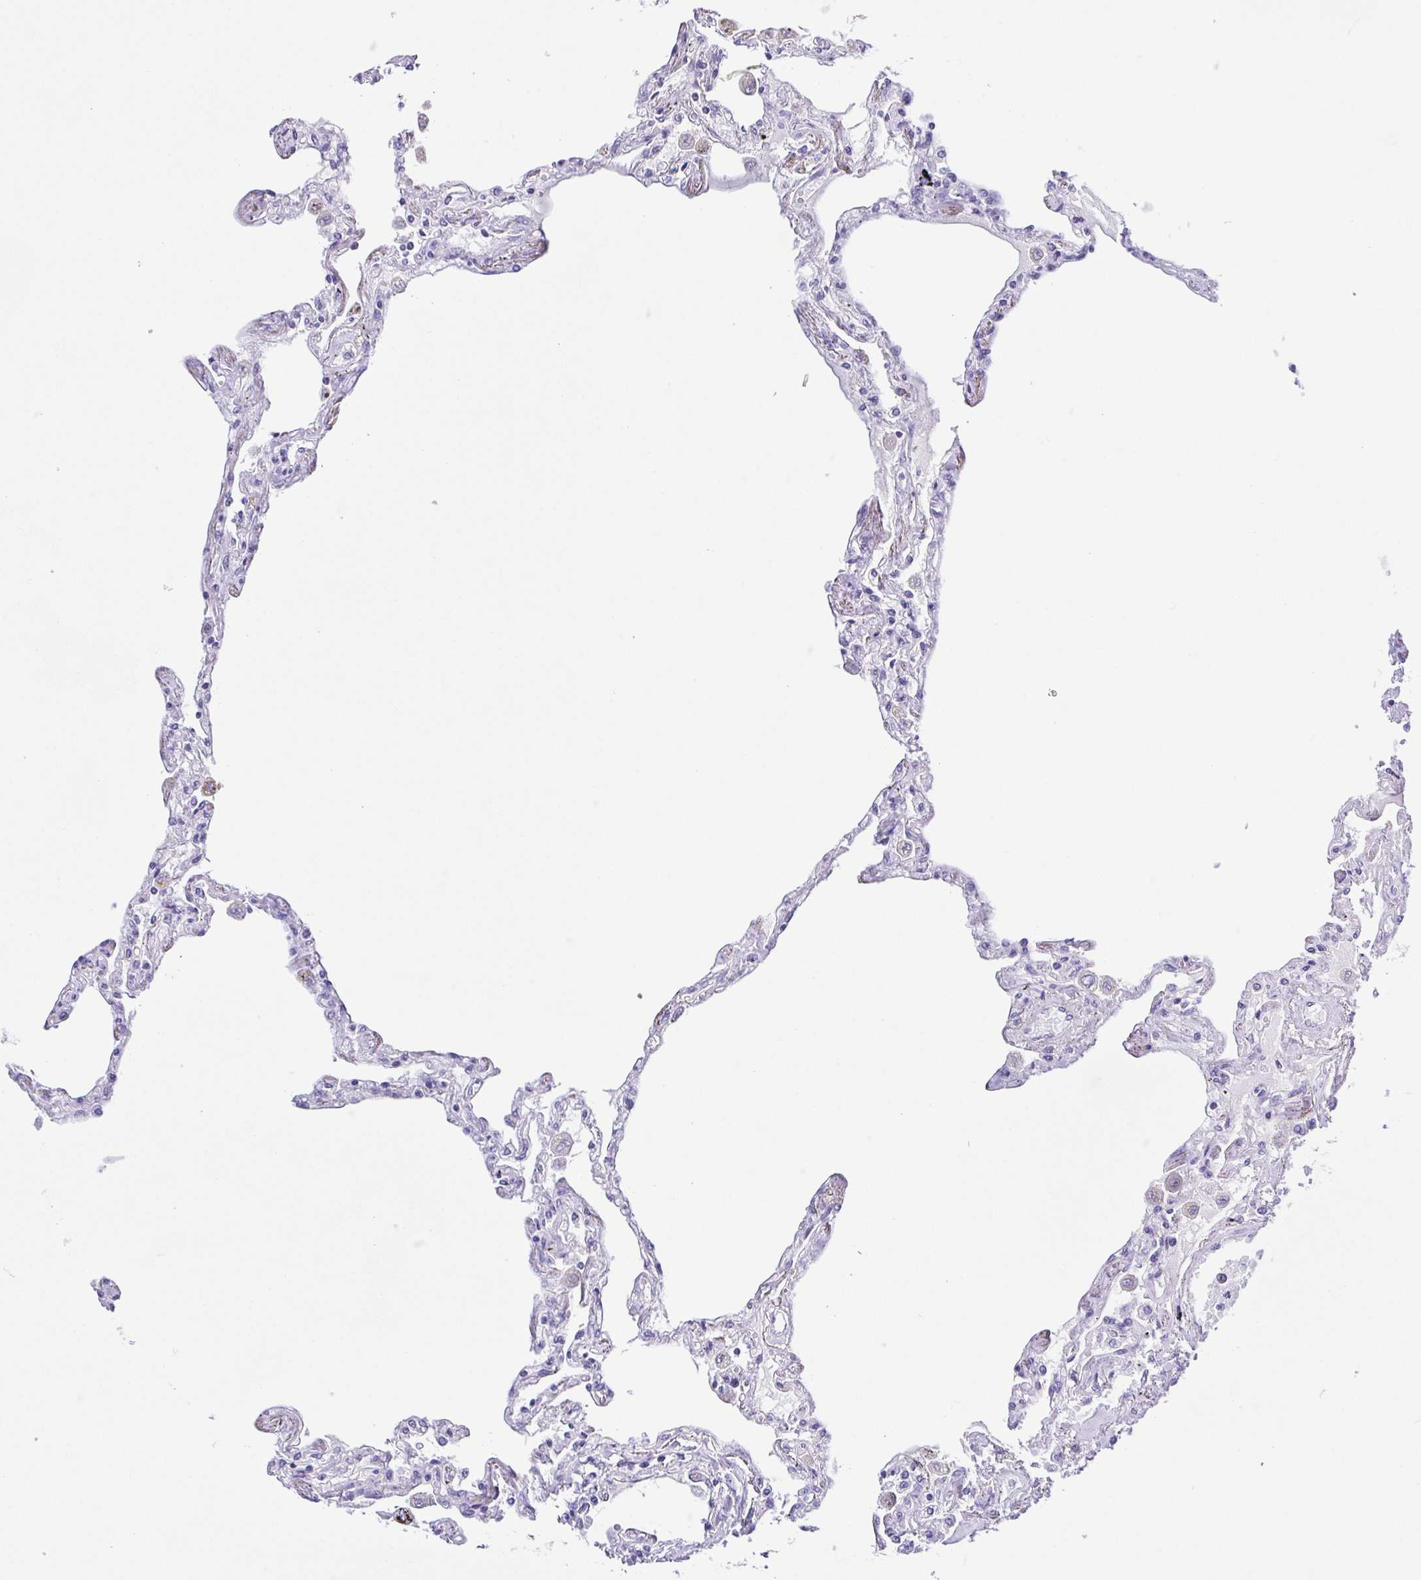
{"staining": {"intensity": "negative", "quantity": "none", "location": "none"}, "tissue": "lung", "cell_type": "Alveolar cells", "image_type": "normal", "snomed": [{"axis": "morphology", "description": "Normal tissue, NOS"}, {"axis": "morphology", "description": "Adenocarcinoma, NOS"}, {"axis": "topography", "description": "Cartilage tissue"}, {"axis": "topography", "description": "Lung"}], "caption": "A high-resolution micrograph shows immunohistochemistry staining of benign lung, which reveals no significant staining in alveolar cells. (Stains: DAB (3,3'-diaminobenzidine) immunohistochemistry with hematoxylin counter stain, Microscopy: brightfield microscopy at high magnification).", "gene": "CD72", "patient": {"sex": "female", "age": 67}}